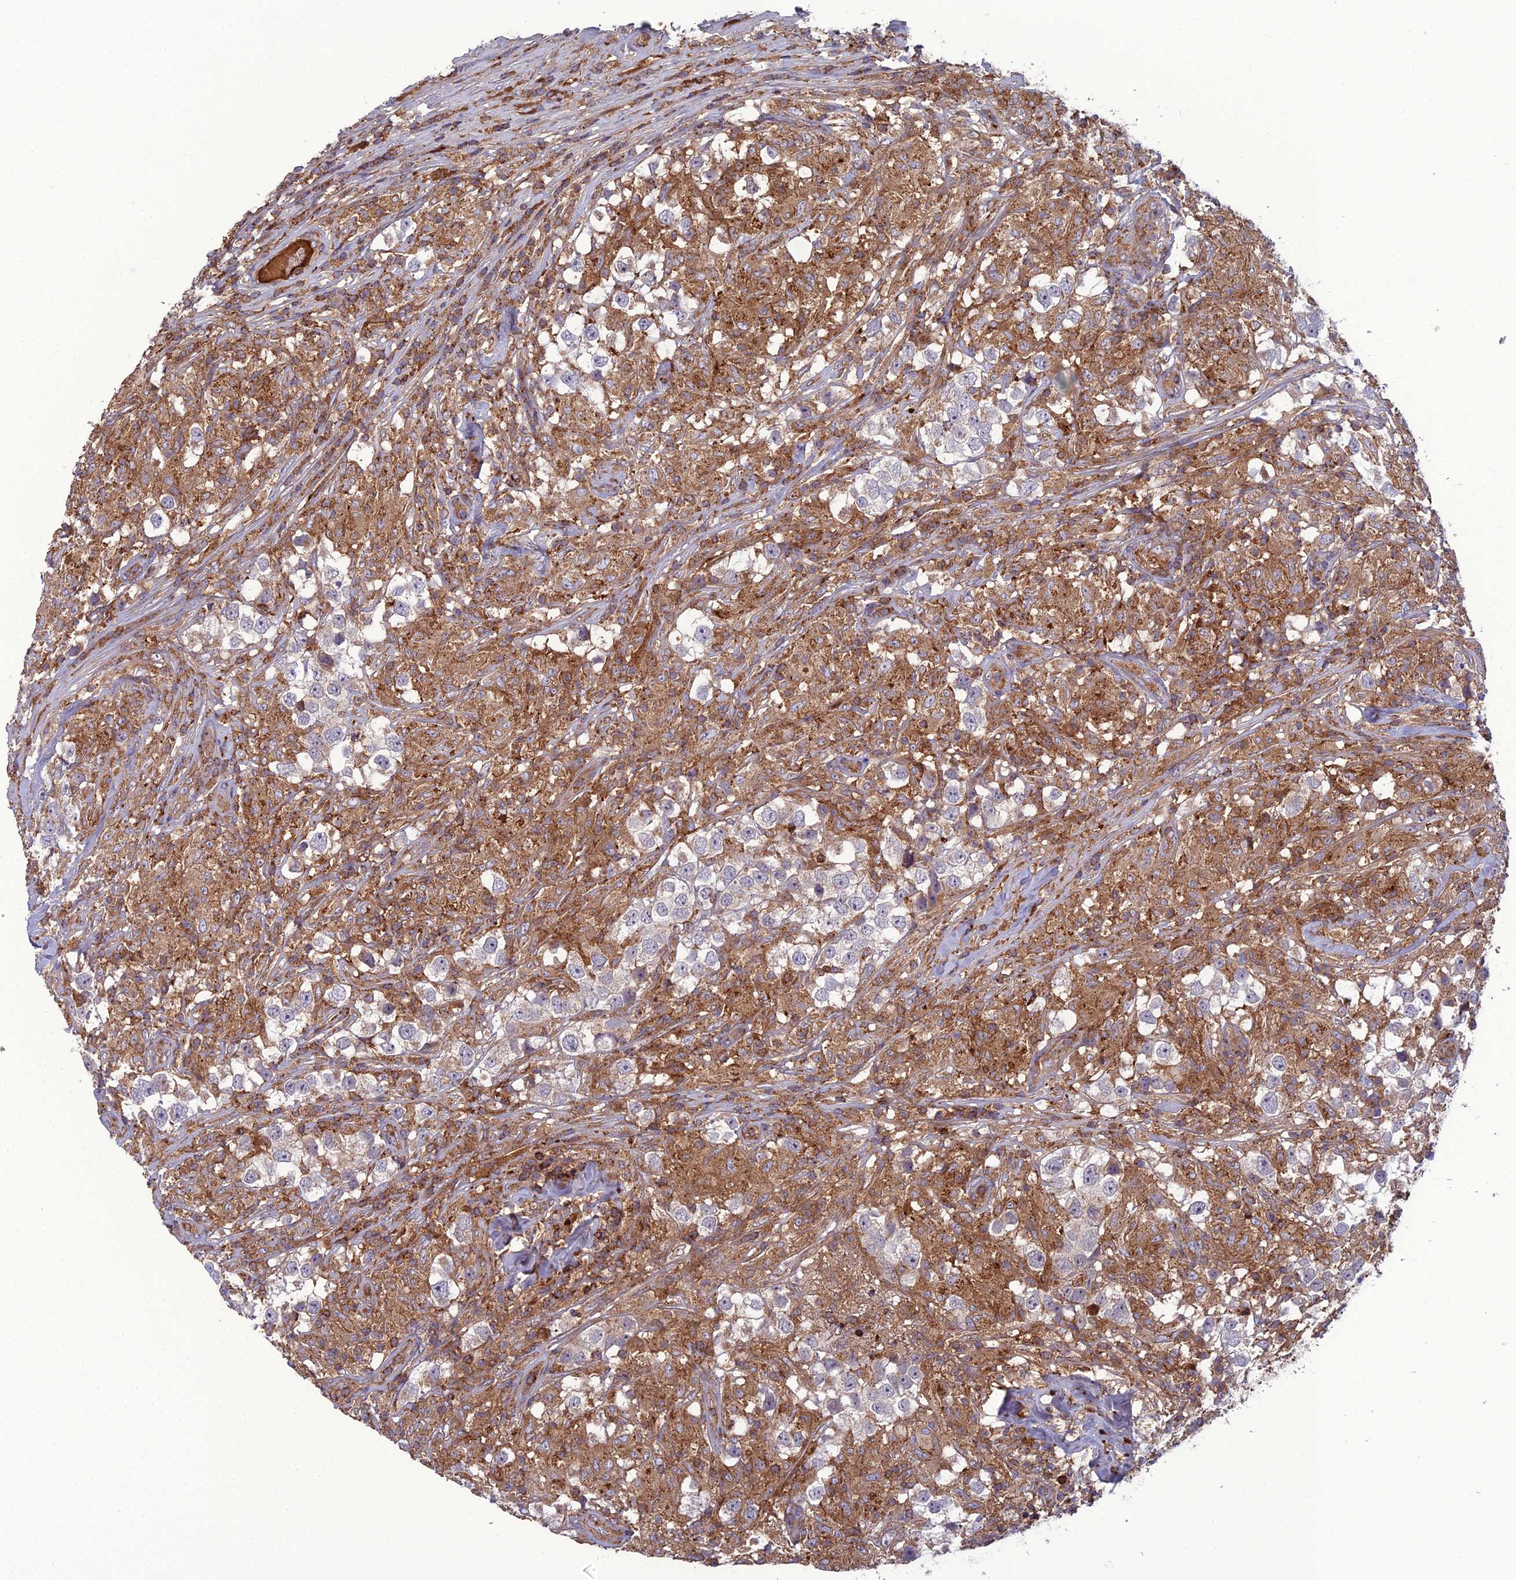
{"staining": {"intensity": "weak", "quantity": "<25%", "location": "cytoplasmic/membranous"}, "tissue": "testis cancer", "cell_type": "Tumor cells", "image_type": "cancer", "snomed": [{"axis": "morphology", "description": "Seminoma, NOS"}, {"axis": "topography", "description": "Testis"}], "caption": "DAB immunohistochemical staining of human testis cancer (seminoma) exhibits no significant positivity in tumor cells.", "gene": "LNPEP", "patient": {"sex": "male", "age": 46}}